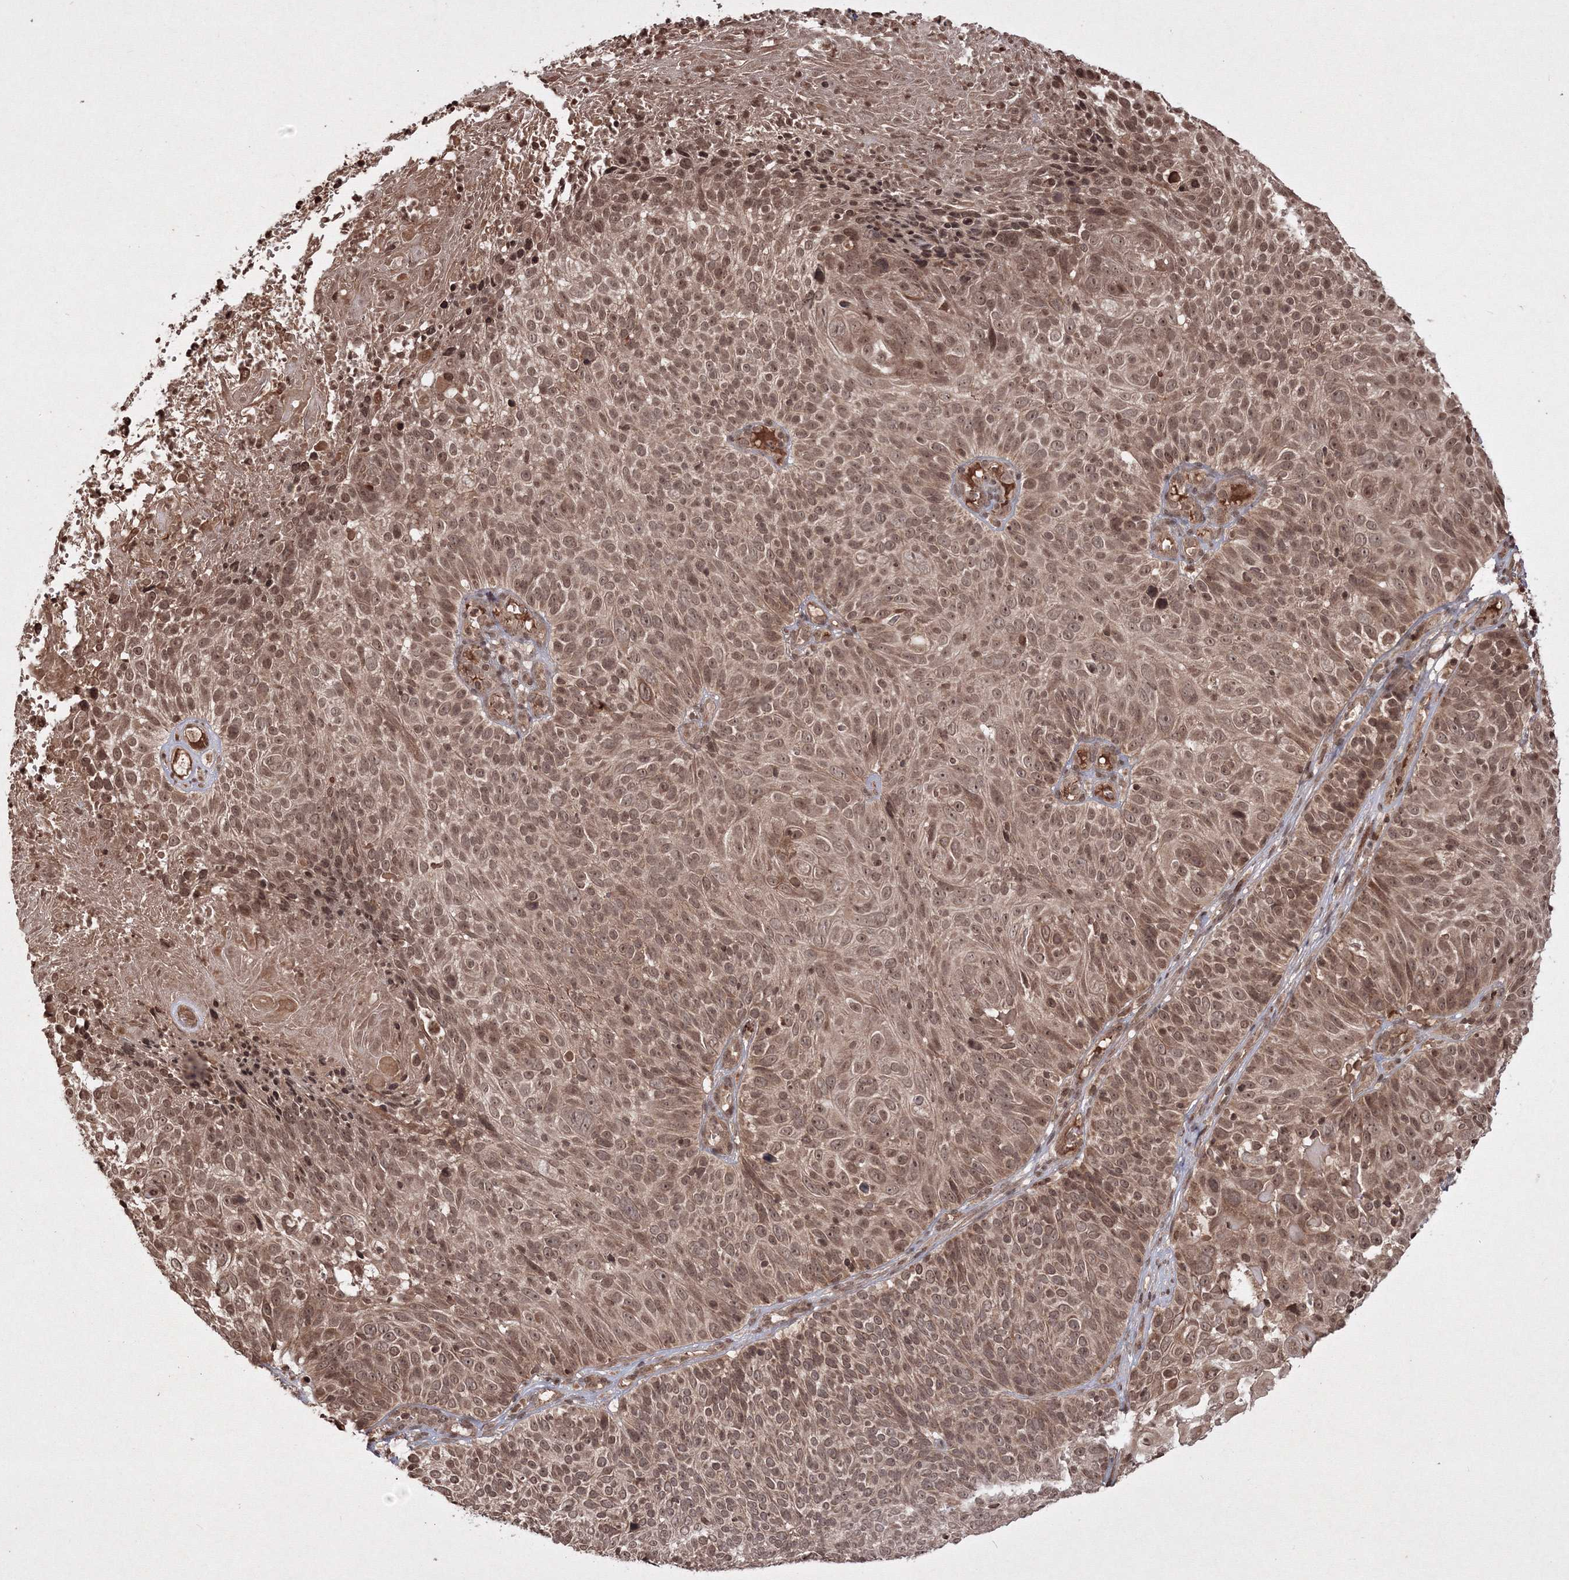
{"staining": {"intensity": "moderate", "quantity": ">75%", "location": "nuclear"}, "tissue": "cervical cancer", "cell_type": "Tumor cells", "image_type": "cancer", "snomed": [{"axis": "morphology", "description": "Squamous cell carcinoma, NOS"}, {"axis": "topography", "description": "Cervix"}], "caption": "Protein expression analysis of human cervical cancer (squamous cell carcinoma) reveals moderate nuclear expression in about >75% of tumor cells.", "gene": "PEX13", "patient": {"sex": "female", "age": 74}}